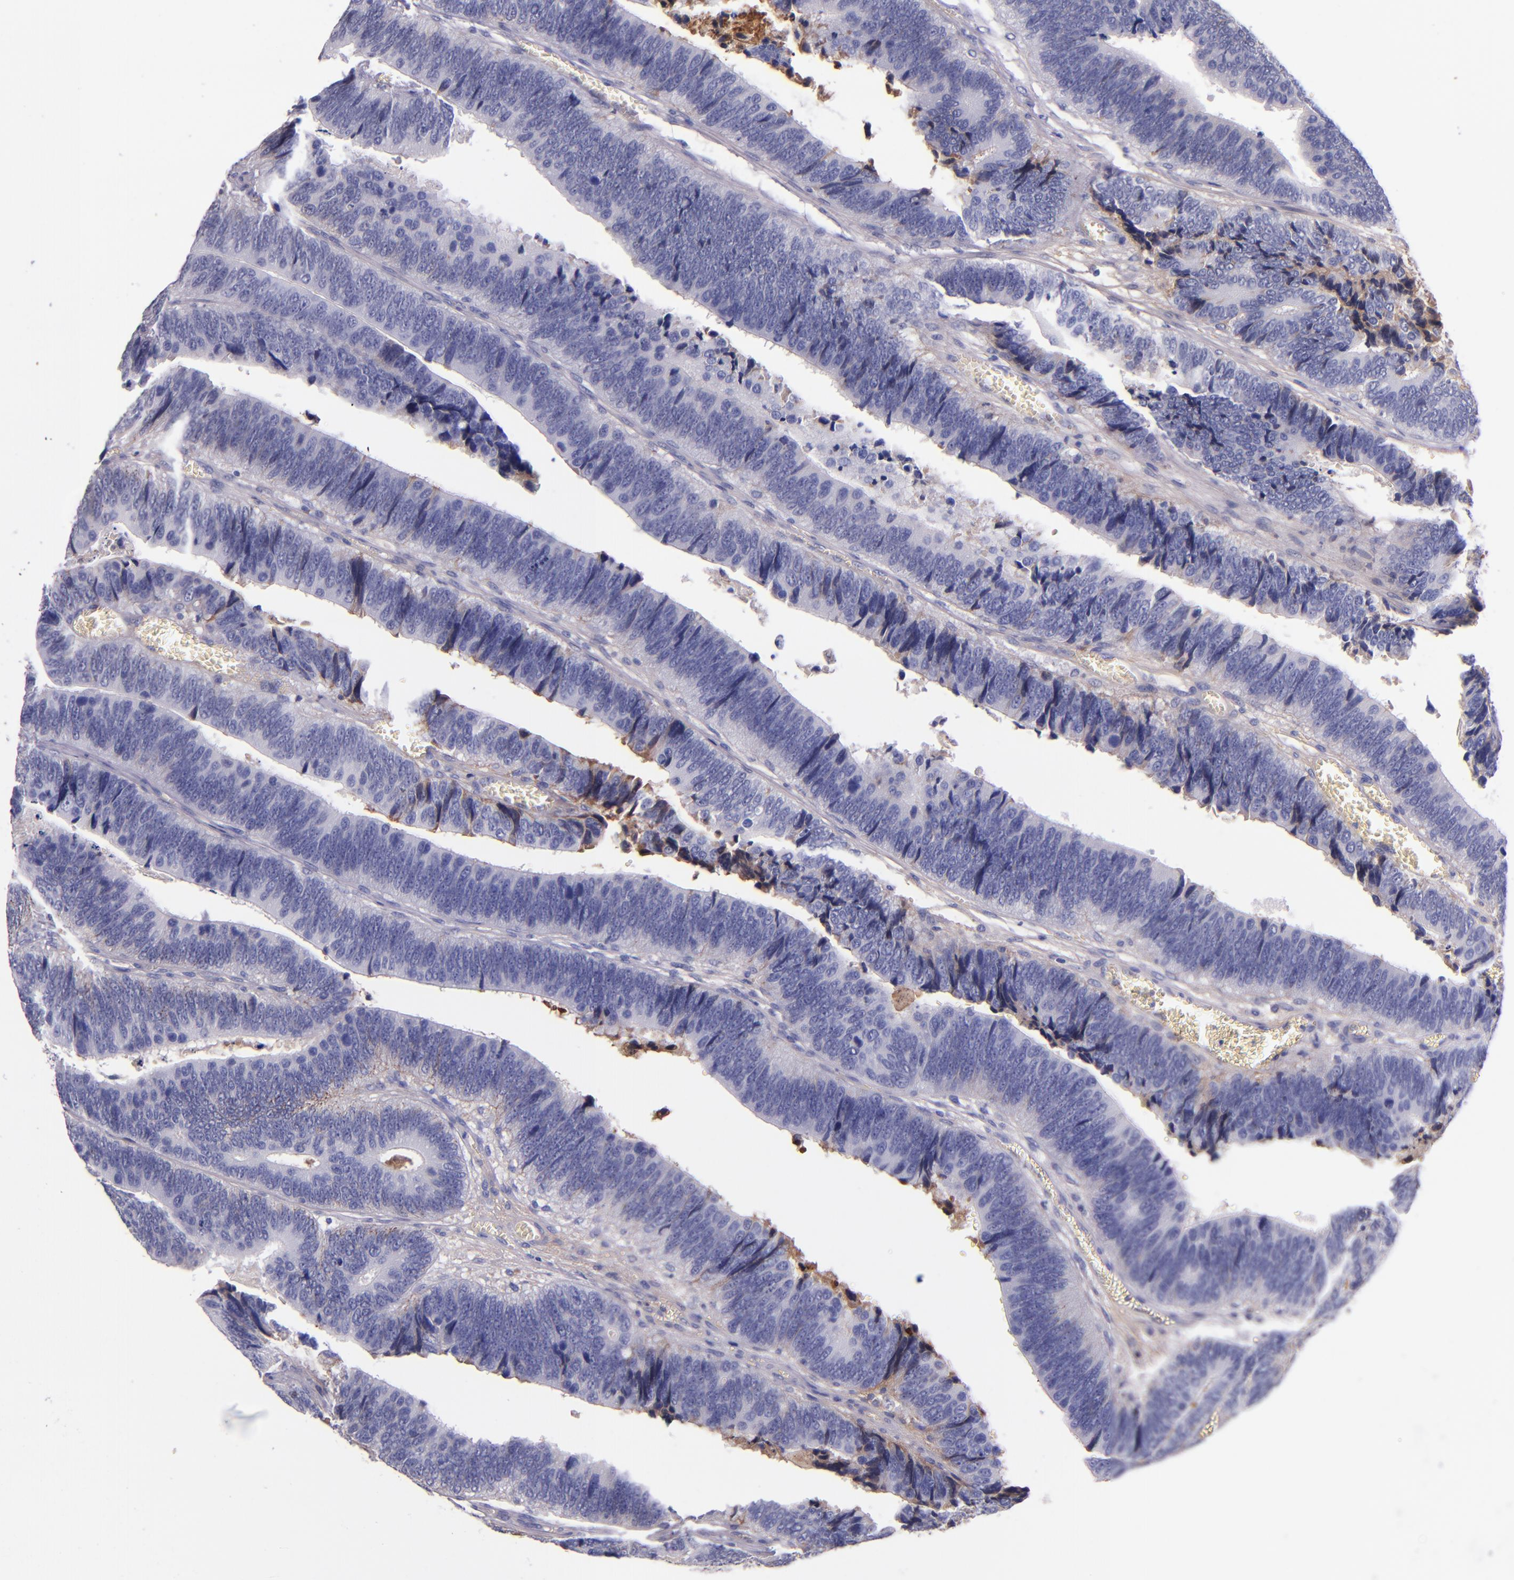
{"staining": {"intensity": "negative", "quantity": "none", "location": "none"}, "tissue": "colorectal cancer", "cell_type": "Tumor cells", "image_type": "cancer", "snomed": [{"axis": "morphology", "description": "Adenocarcinoma, NOS"}, {"axis": "topography", "description": "Colon"}], "caption": "Human colorectal cancer stained for a protein using IHC displays no expression in tumor cells.", "gene": "KNG1", "patient": {"sex": "male", "age": 72}}